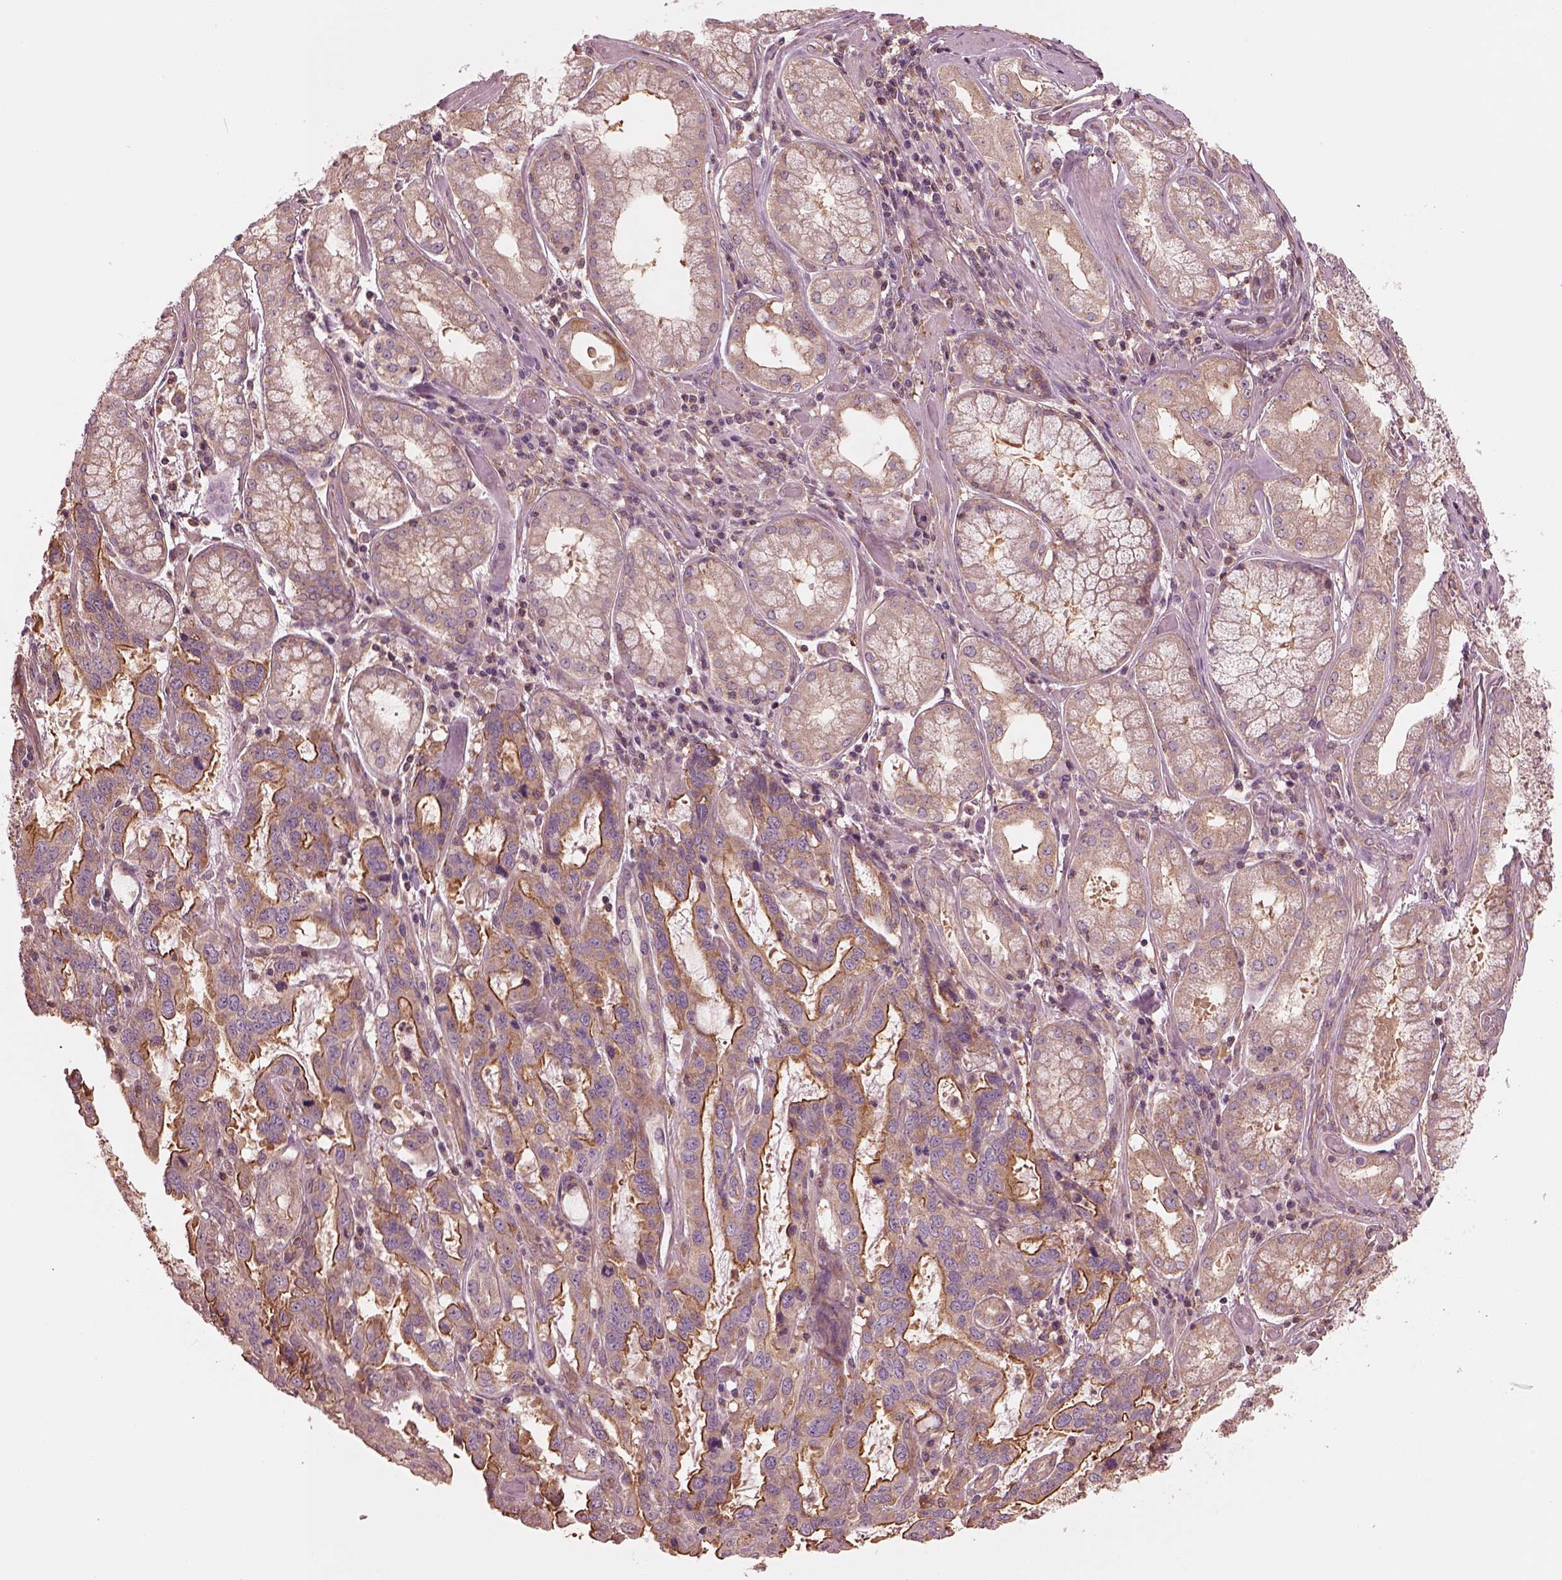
{"staining": {"intensity": "strong", "quantity": "25%-75%", "location": "cytoplasmic/membranous"}, "tissue": "stomach cancer", "cell_type": "Tumor cells", "image_type": "cancer", "snomed": [{"axis": "morphology", "description": "Adenocarcinoma, NOS"}, {"axis": "topography", "description": "Stomach, lower"}], "caption": "Immunohistochemical staining of human stomach cancer demonstrates high levels of strong cytoplasmic/membranous staining in approximately 25%-75% of tumor cells.", "gene": "STK33", "patient": {"sex": "female", "age": 76}}